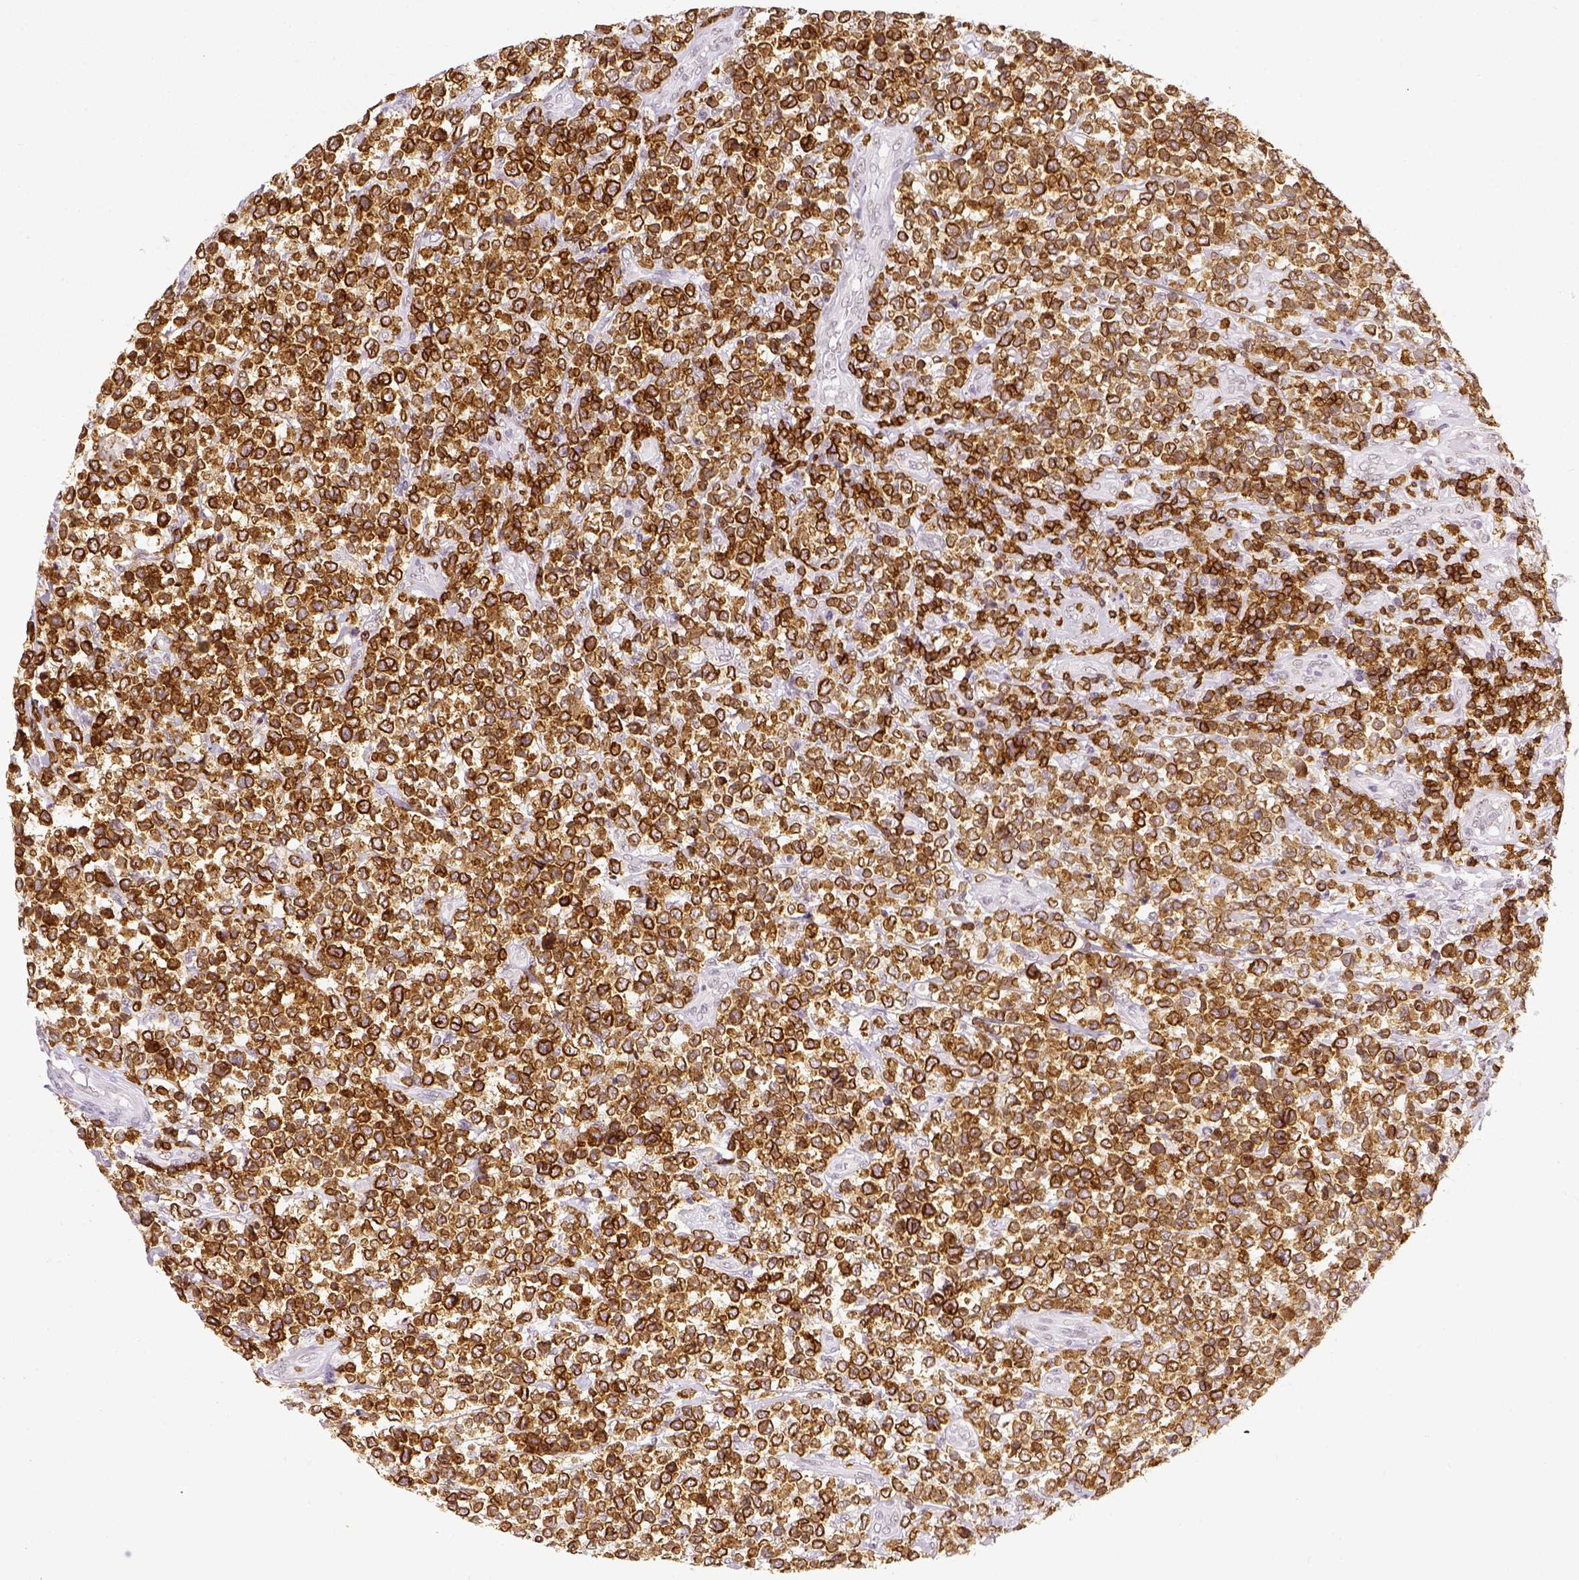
{"staining": {"intensity": "negative", "quantity": "none", "location": "none"}, "tissue": "lymphoma", "cell_type": "Tumor cells", "image_type": "cancer", "snomed": [{"axis": "morphology", "description": "Malignant lymphoma, non-Hodgkin's type, High grade"}, {"axis": "topography", "description": "Soft tissue"}], "caption": "Immunohistochemical staining of lymphoma displays no significant staining in tumor cells.", "gene": "CD3E", "patient": {"sex": "female", "age": 56}}